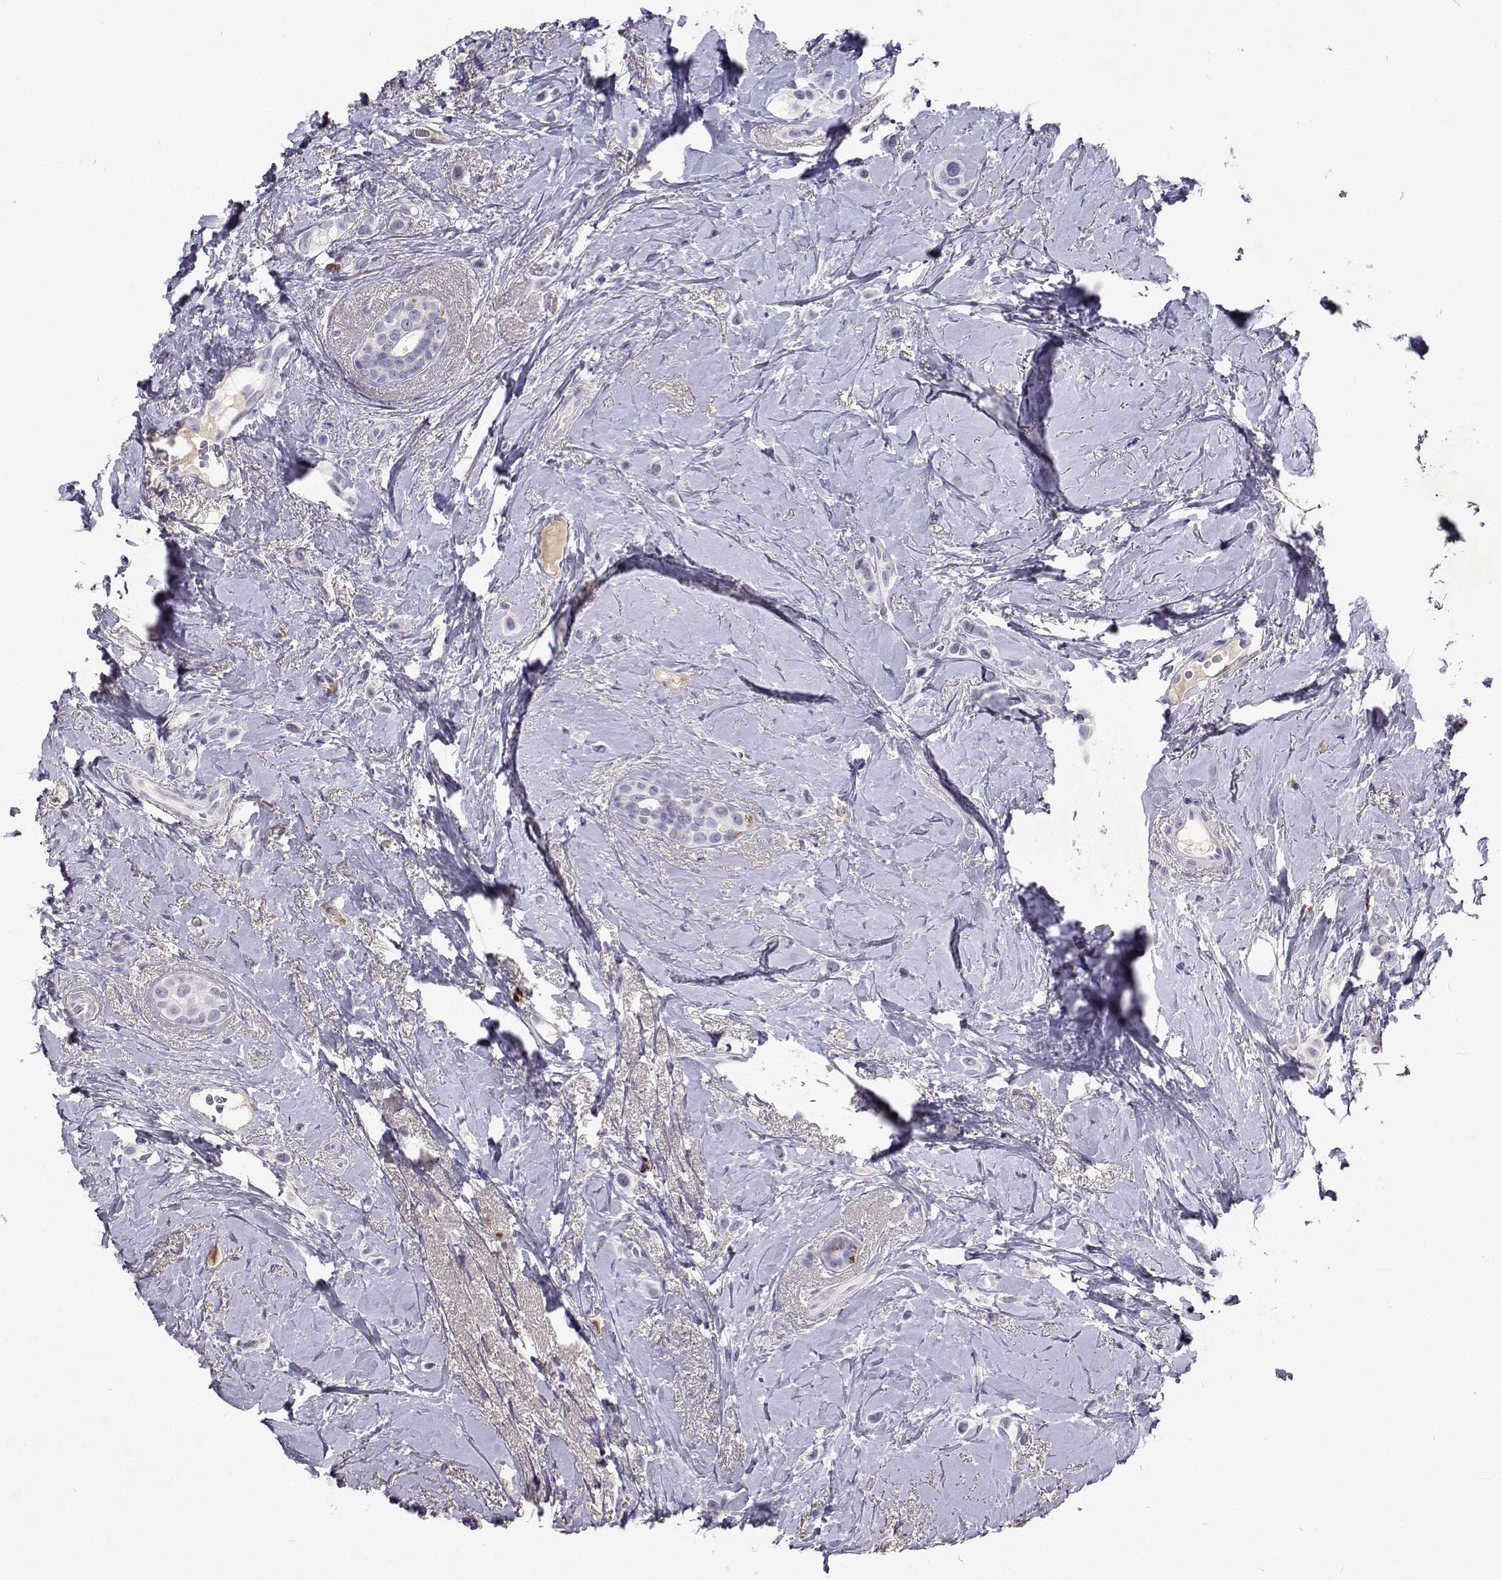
{"staining": {"intensity": "negative", "quantity": "none", "location": "none"}, "tissue": "breast cancer", "cell_type": "Tumor cells", "image_type": "cancer", "snomed": [{"axis": "morphology", "description": "Lobular carcinoma"}, {"axis": "topography", "description": "Breast"}], "caption": "Immunohistochemical staining of human breast cancer (lobular carcinoma) reveals no significant positivity in tumor cells.", "gene": "CFAP44", "patient": {"sex": "female", "age": 66}}